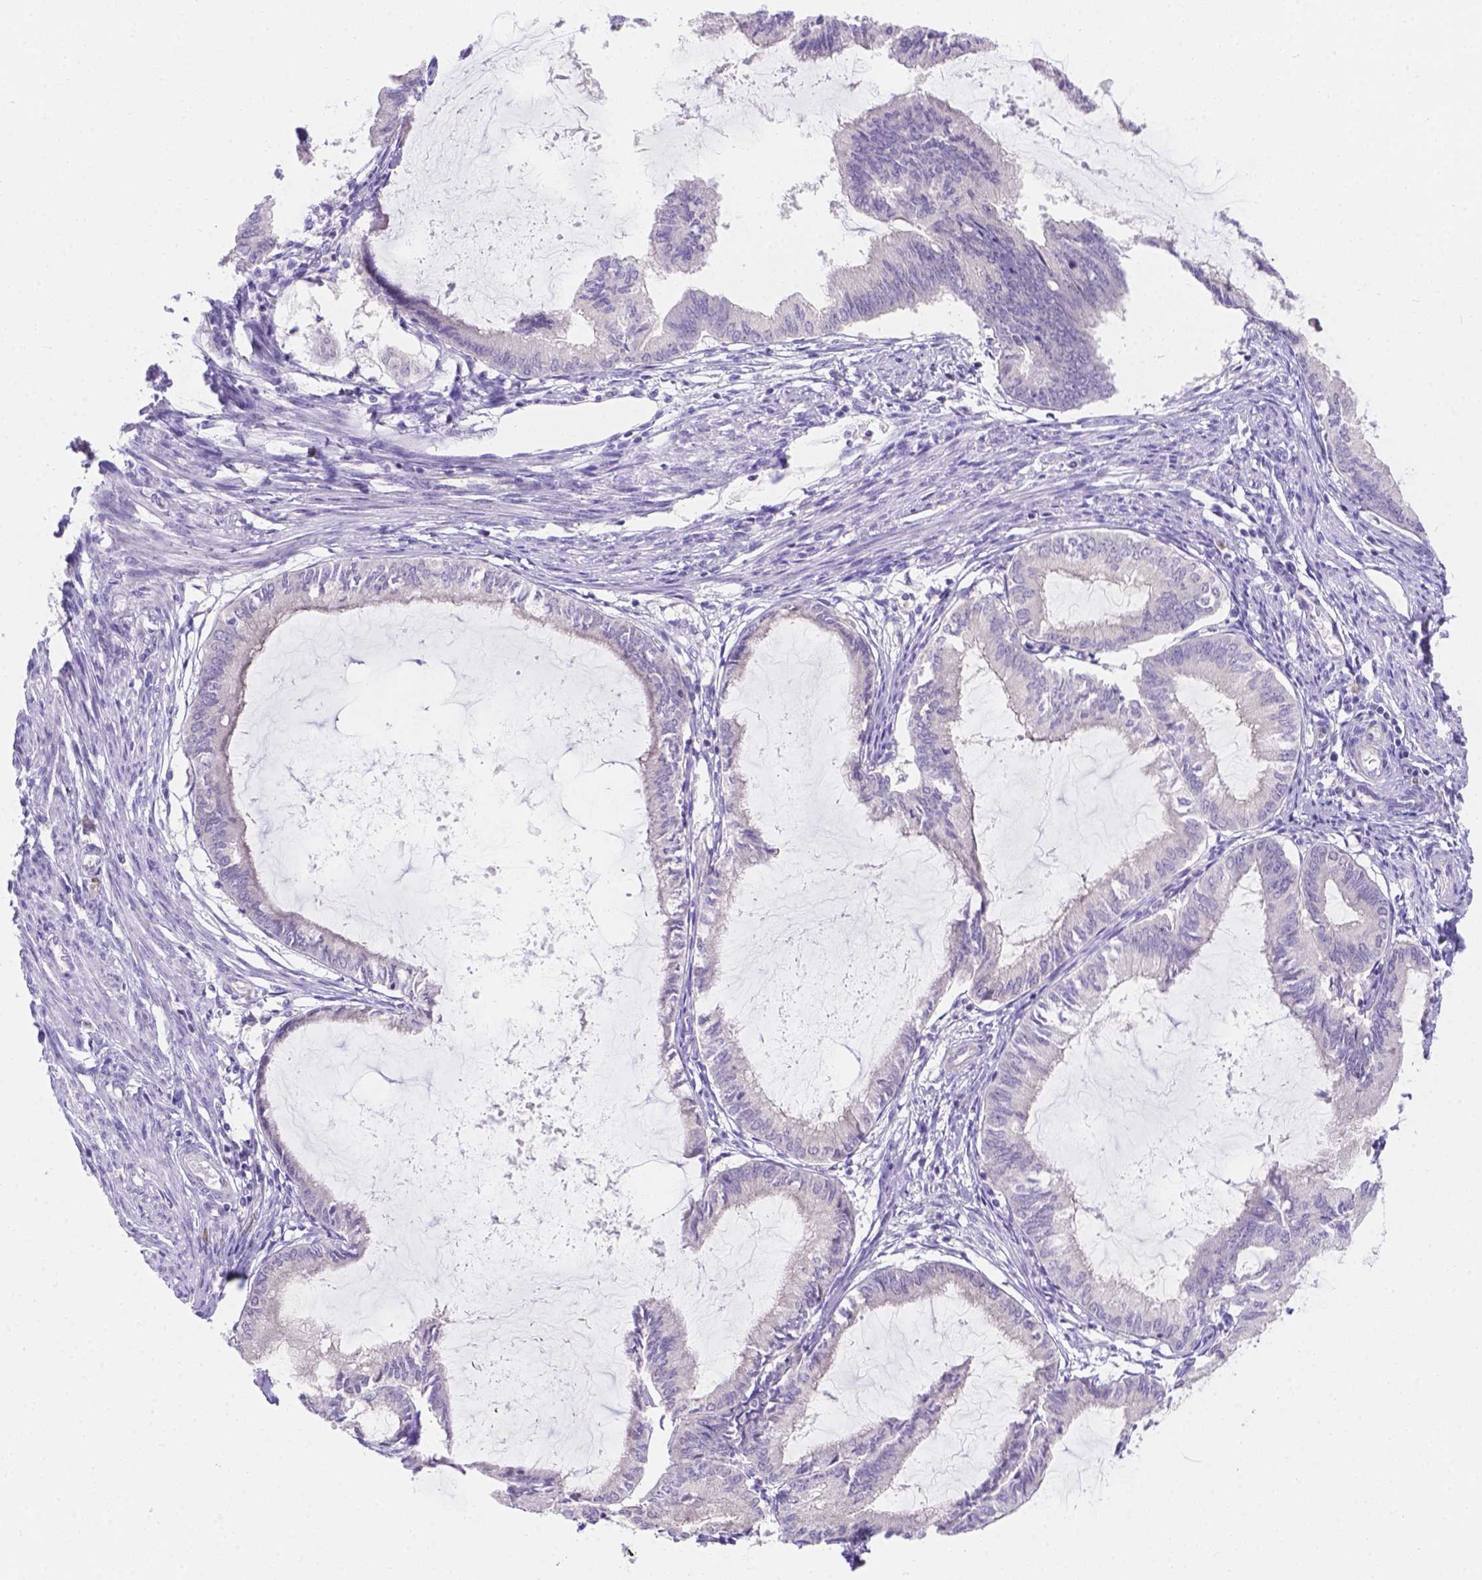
{"staining": {"intensity": "negative", "quantity": "none", "location": "none"}, "tissue": "endometrial cancer", "cell_type": "Tumor cells", "image_type": "cancer", "snomed": [{"axis": "morphology", "description": "Adenocarcinoma, NOS"}, {"axis": "topography", "description": "Endometrium"}], "caption": "Tumor cells are negative for brown protein staining in endometrial cancer.", "gene": "CD96", "patient": {"sex": "female", "age": 86}}